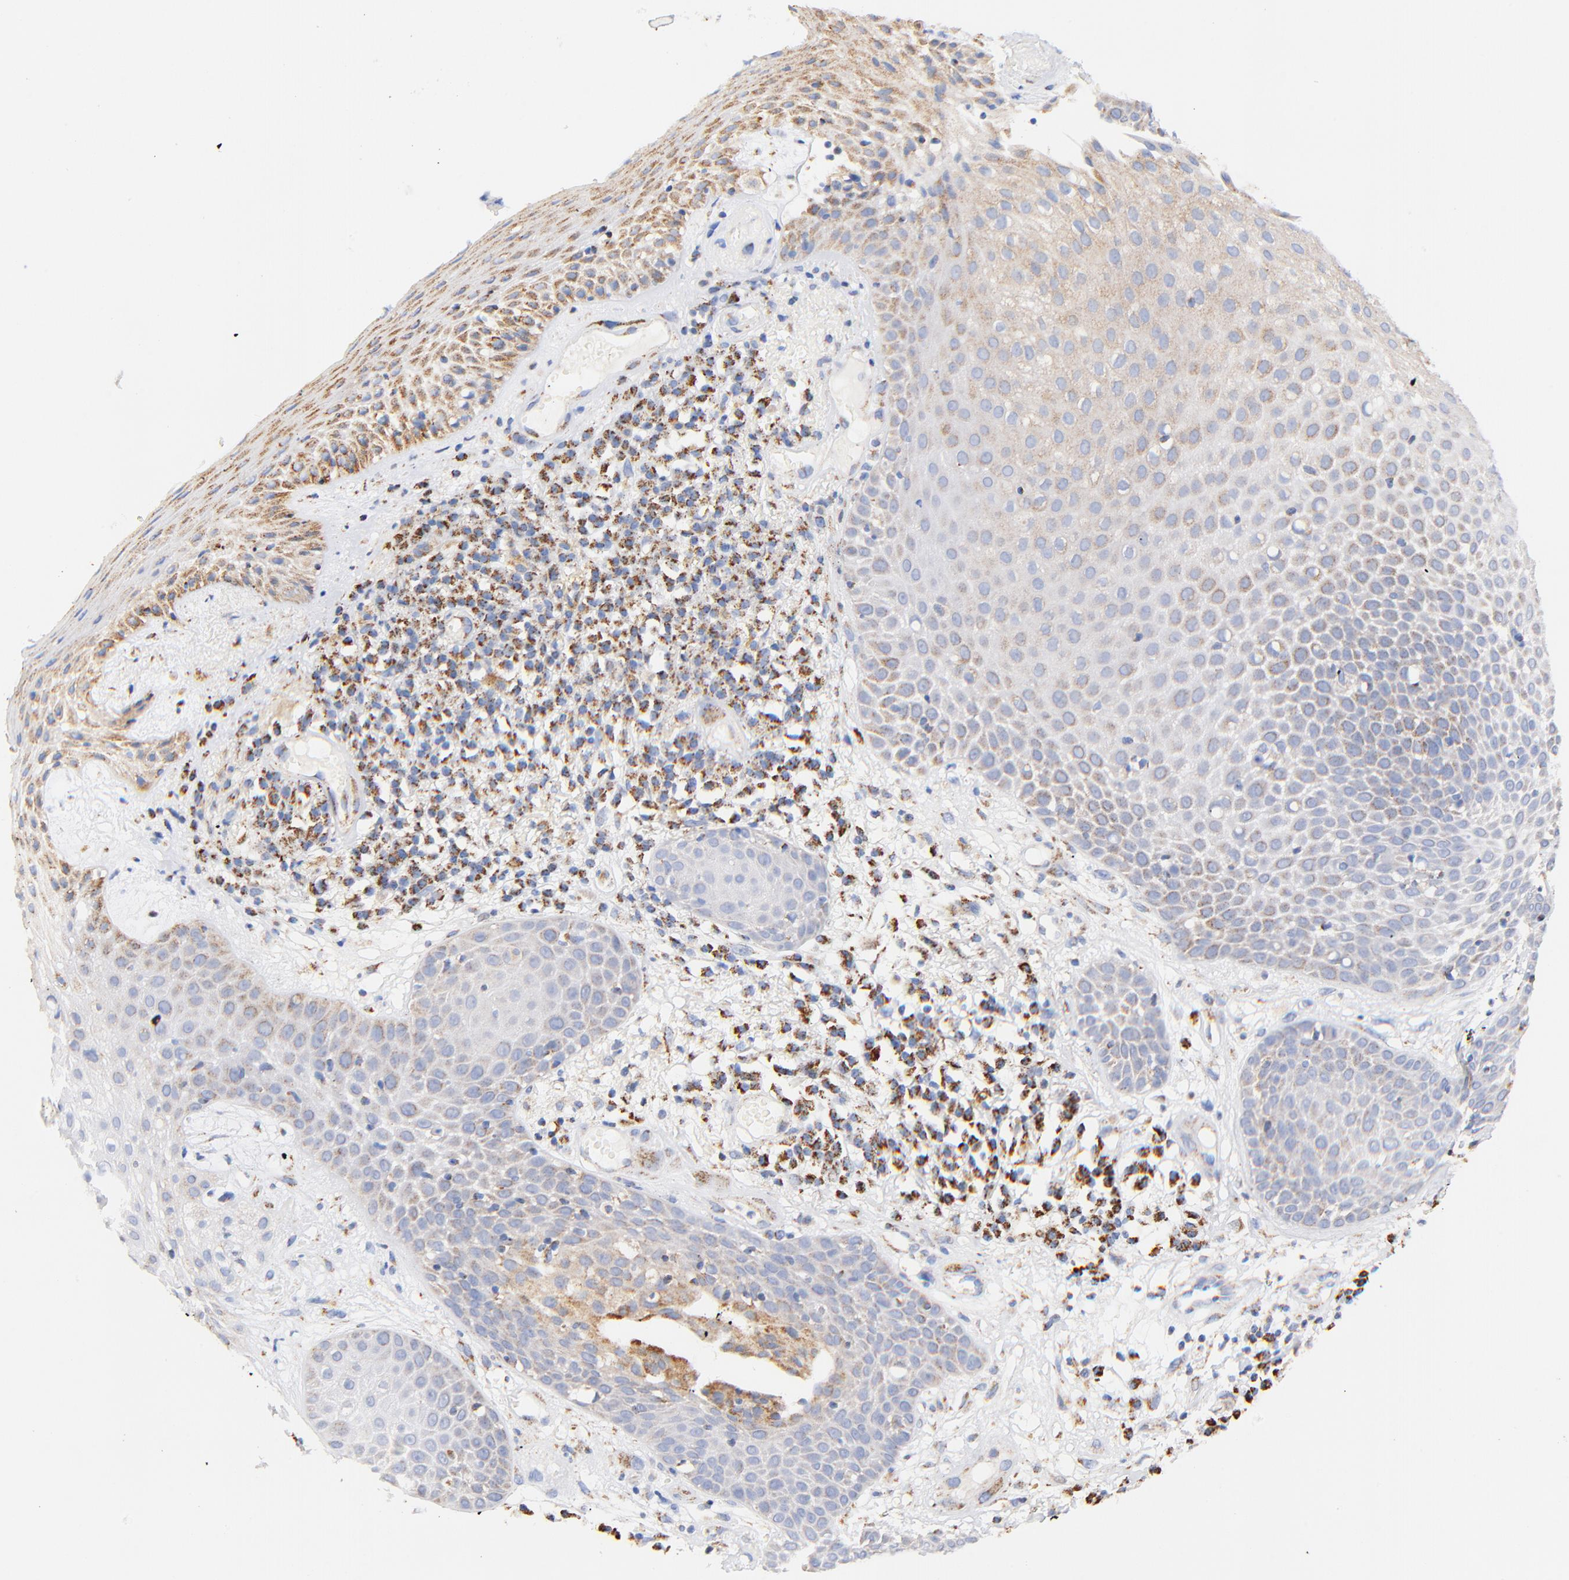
{"staining": {"intensity": "moderate", "quantity": "<25%", "location": "cytoplasmic/membranous"}, "tissue": "skin cancer", "cell_type": "Tumor cells", "image_type": "cancer", "snomed": [{"axis": "morphology", "description": "Squamous cell carcinoma, NOS"}, {"axis": "topography", "description": "Skin"}], "caption": "This is an image of immunohistochemistry (IHC) staining of skin squamous cell carcinoma, which shows moderate positivity in the cytoplasmic/membranous of tumor cells.", "gene": "ATP5F1D", "patient": {"sex": "male", "age": 65}}